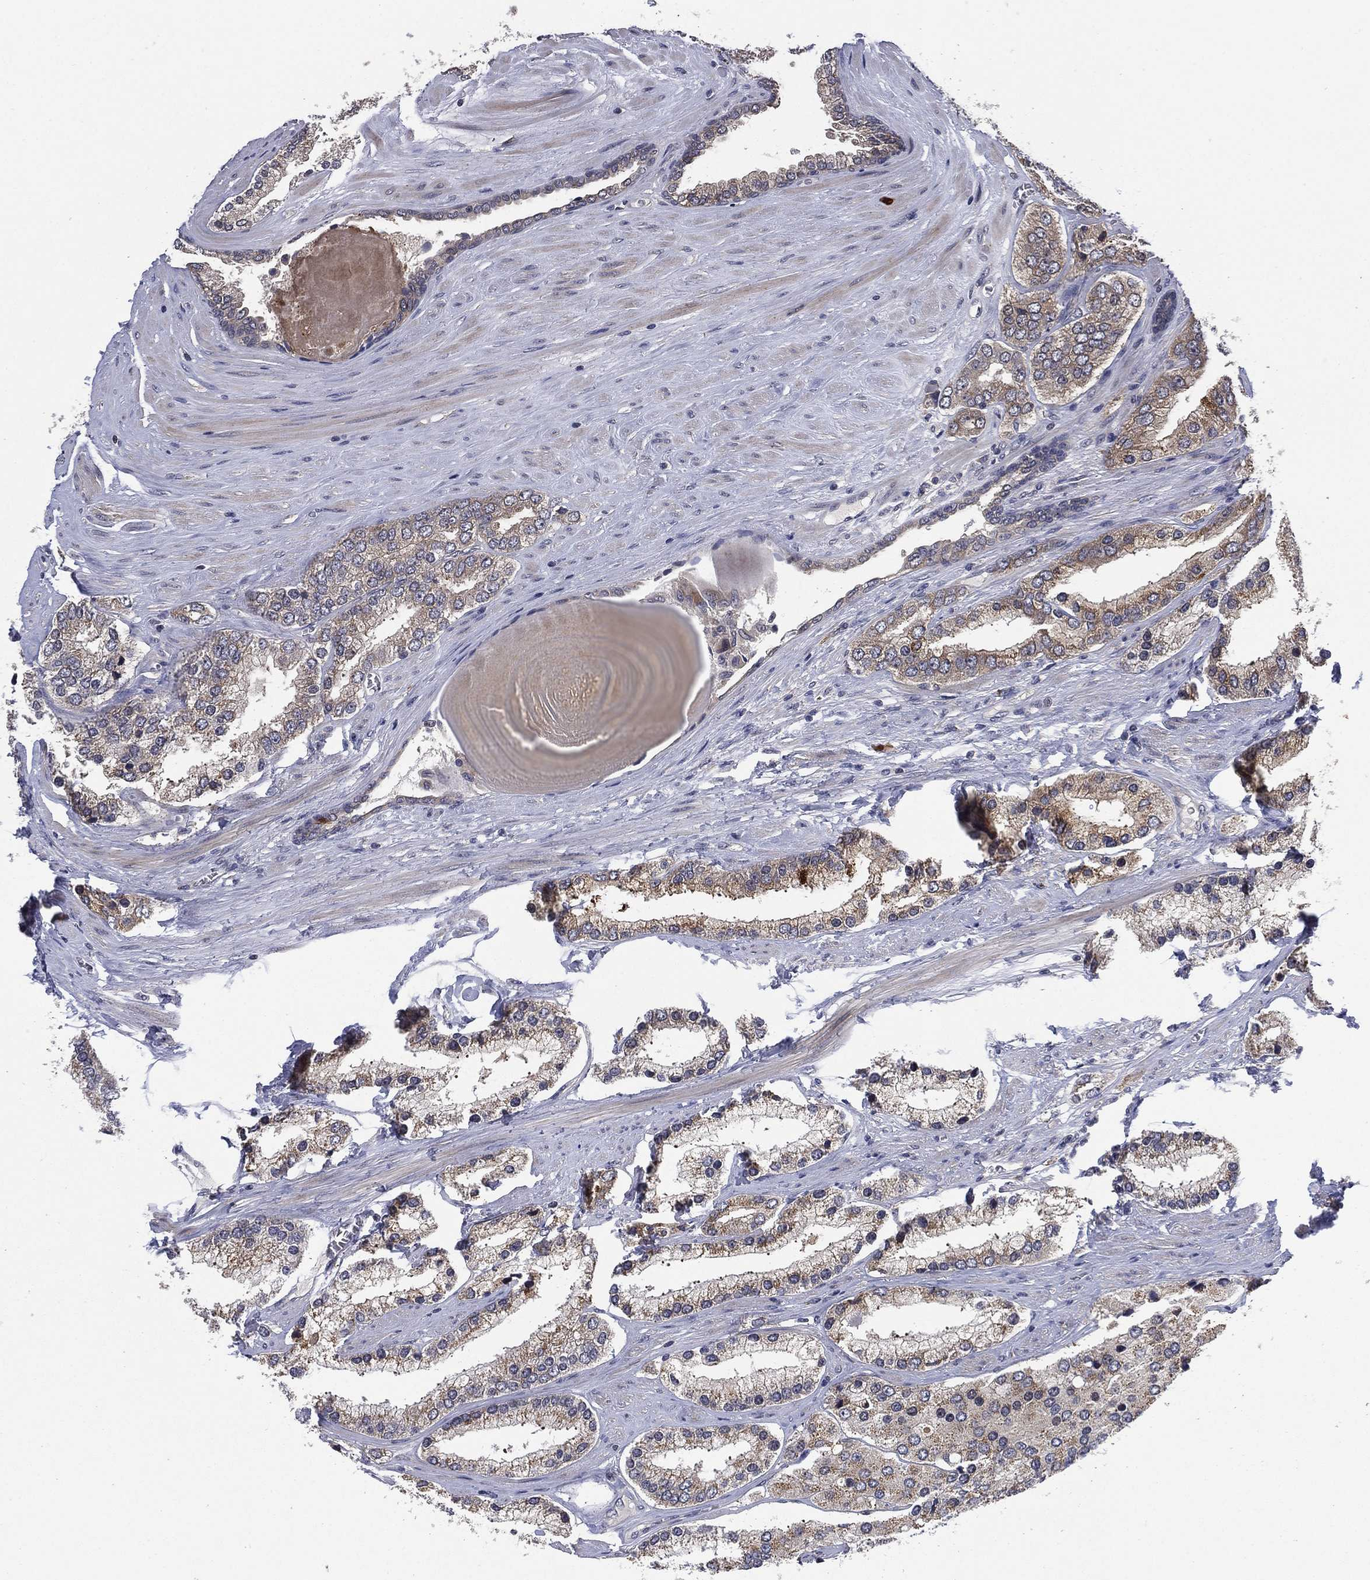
{"staining": {"intensity": "weak", "quantity": "<25%", "location": "cytoplasmic/membranous"}, "tissue": "prostate cancer", "cell_type": "Tumor cells", "image_type": "cancer", "snomed": [{"axis": "morphology", "description": "Adenocarcinoma, Low grade"}, {"axis": "topography", "description": "Prostate"}], "caption": "Tumor cells show no significant protein staining in prostate cancer.", "gene": "SELENOO", "patient": {"sex": "male", "age": 69}}